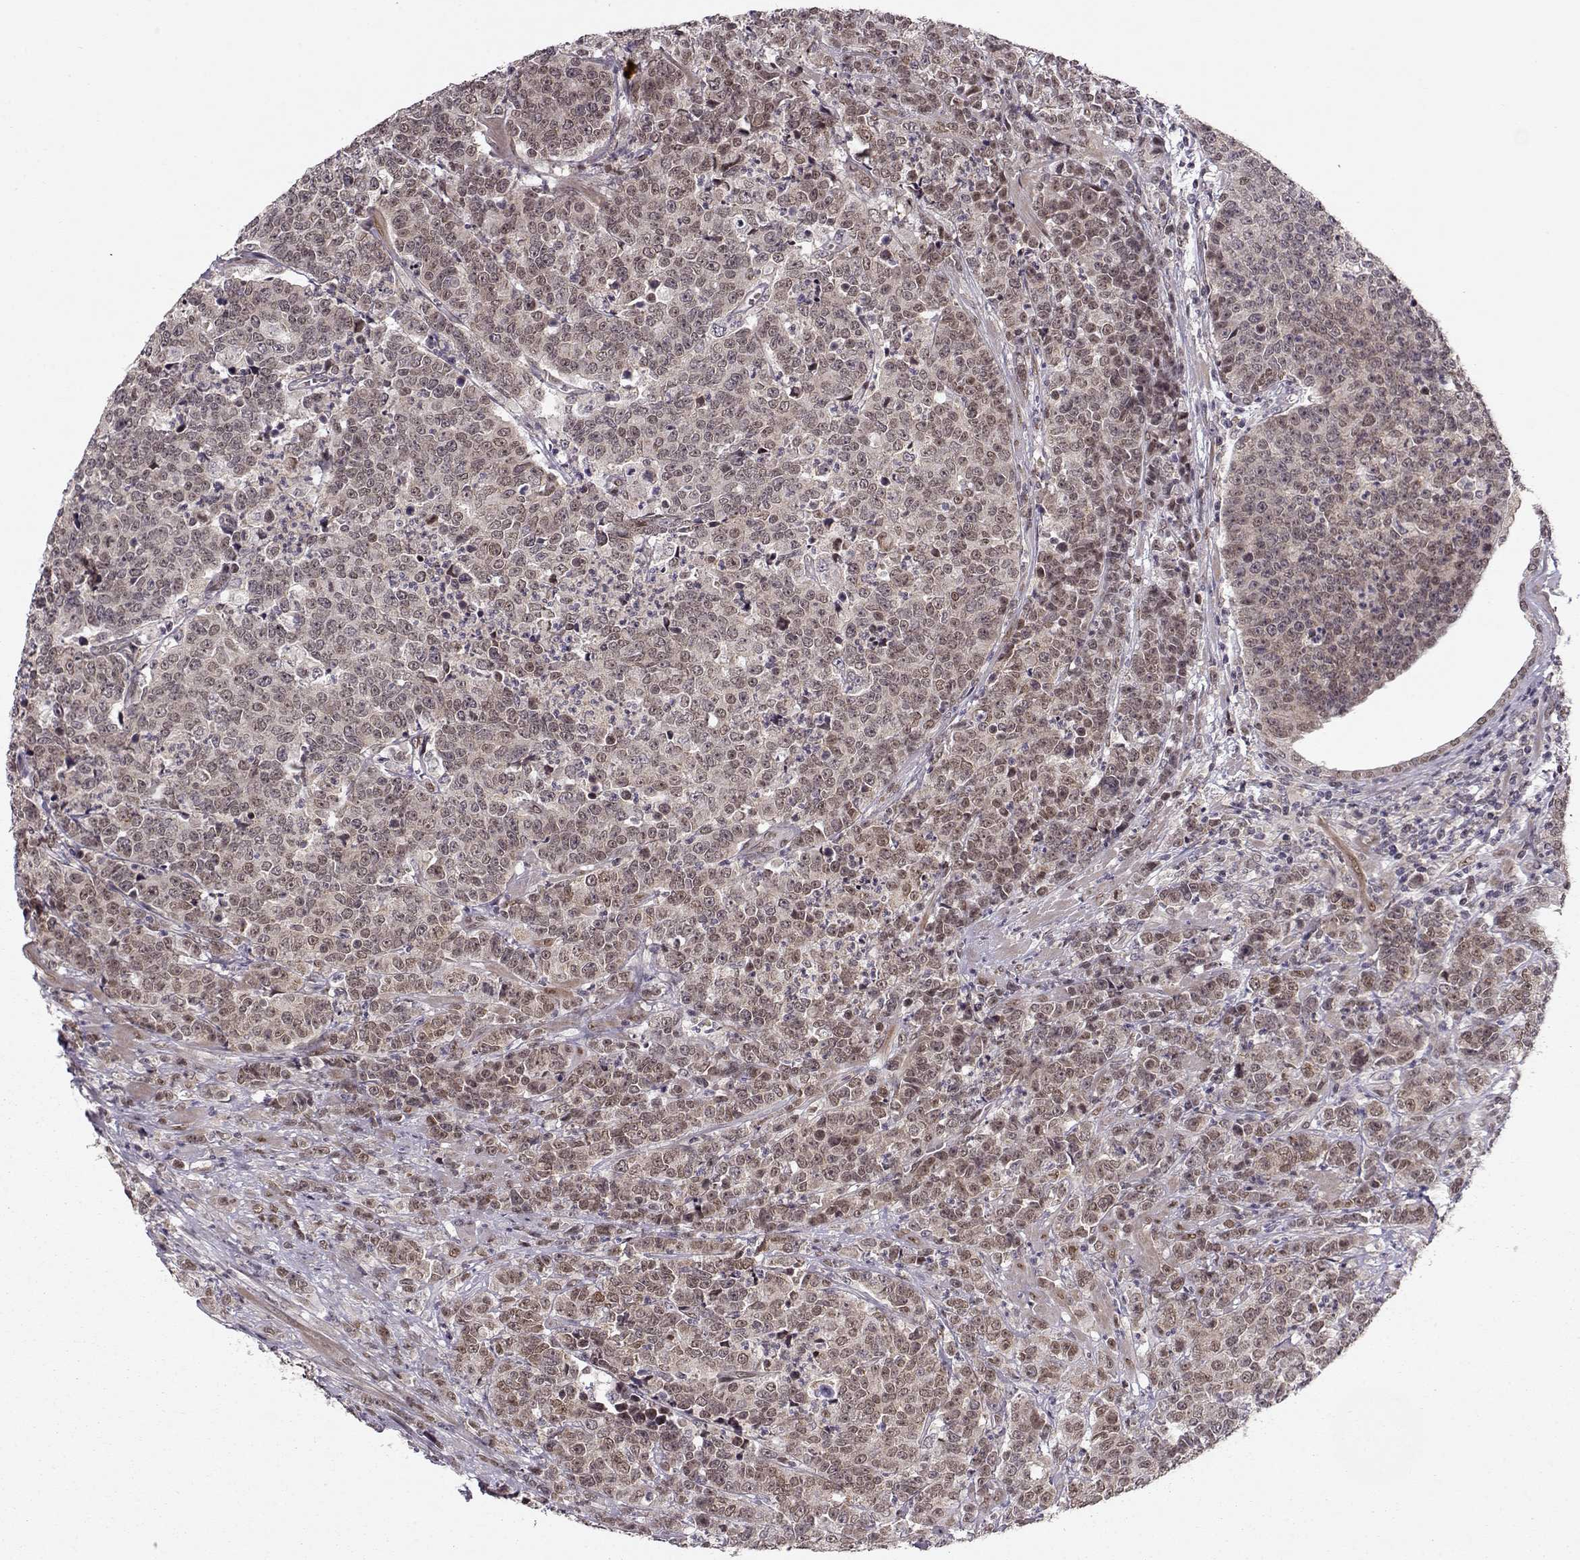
{"staining": {"intensity": "weak", "quantity": "25%-75%", "location": "cytoplasmic/membranous"}, "tissue": "prostate cancer", "cell_type": "Tumor cells", "image_type": "cancer", "snomed": [{"axis": "morphology", "description": "Adenocarcinoma, NOS"}, {"axis": "topography", "description": "Prostate"}], "caption": "The histopathology image reveals a brown stain indicating the presence of a protein in the cytoplasmic/membranous of tumor cells in prostate cancer.", "gene": "RAI1", "patient": {"sex": "male", "age": 67}}